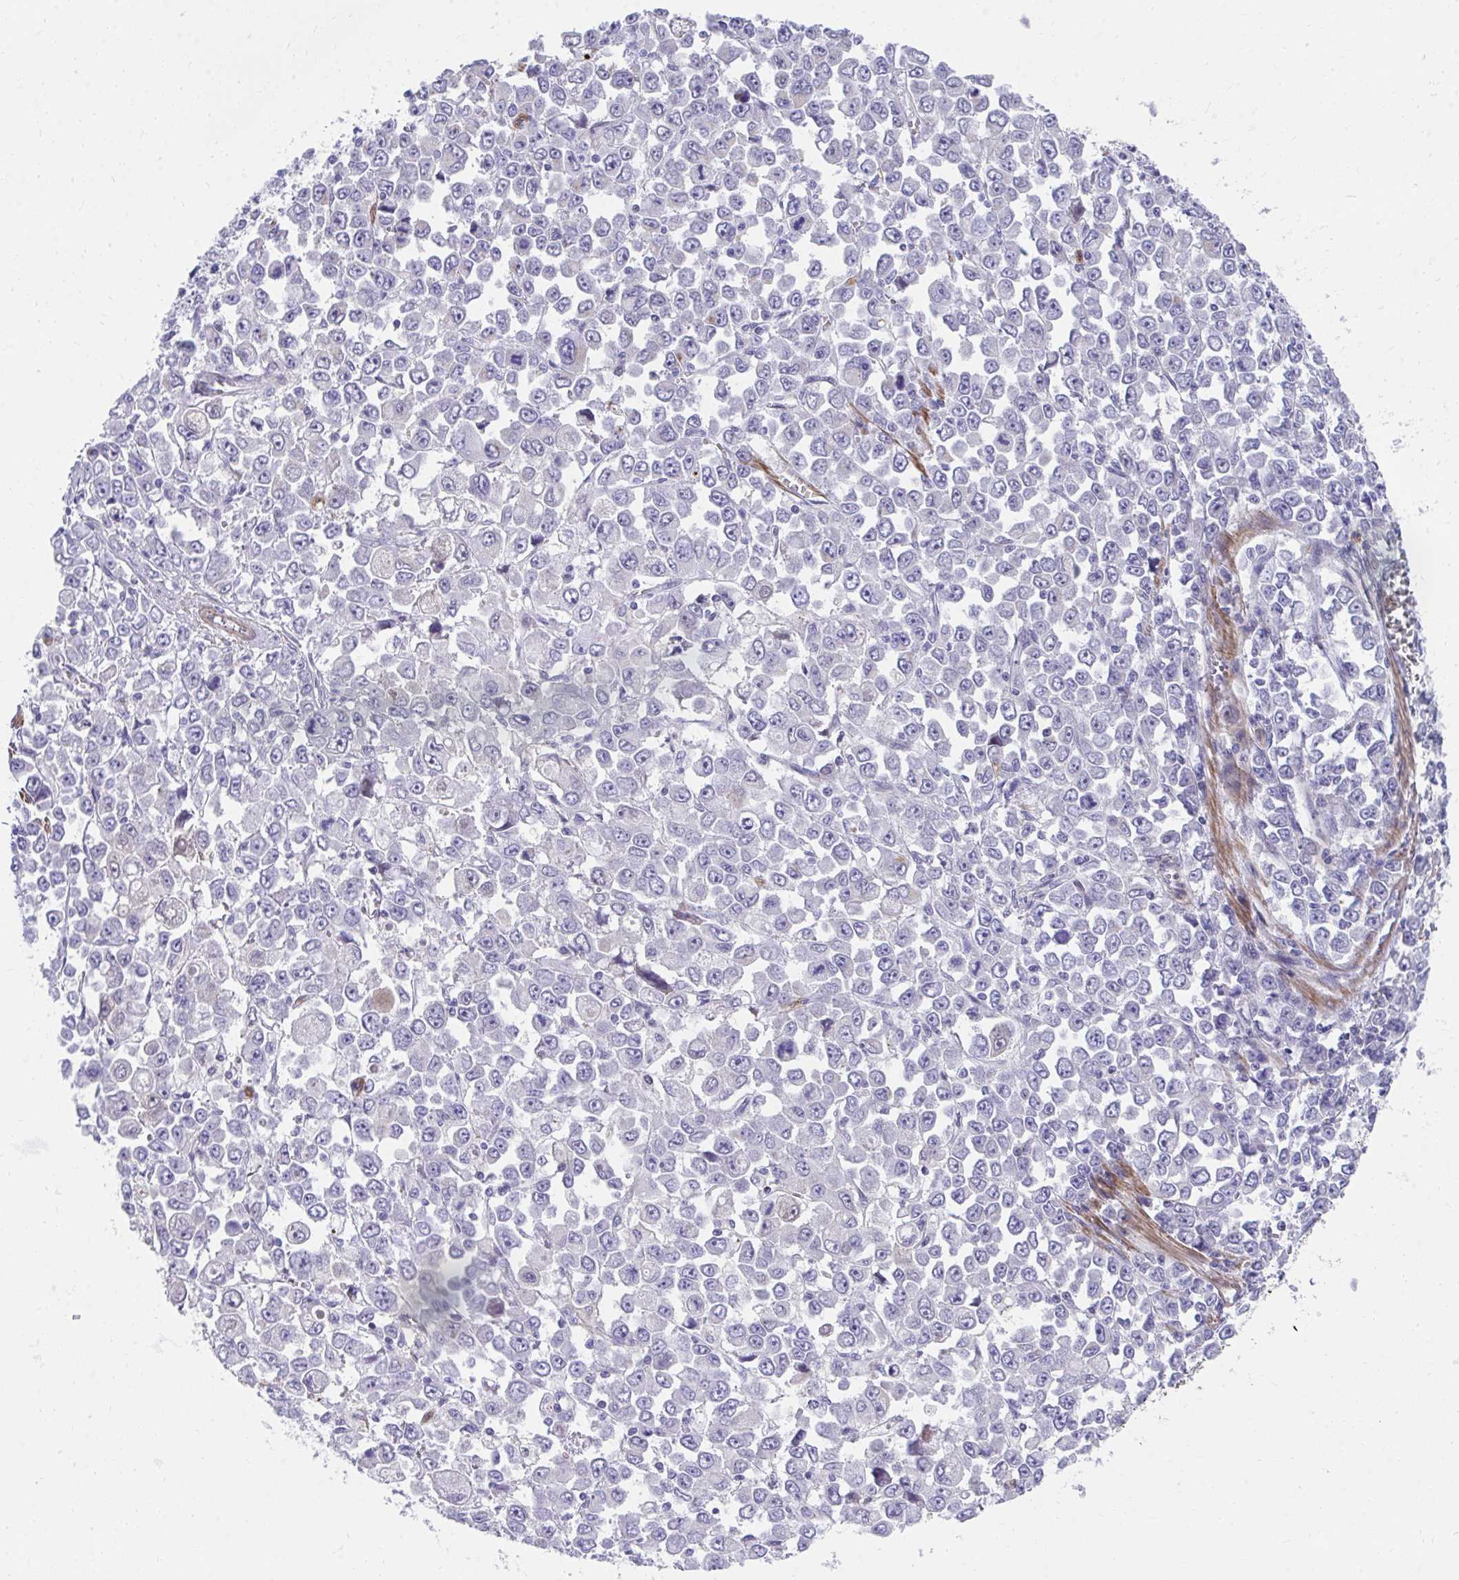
{"staining": {"intensity": "negative", "quantity": "none", "location": "none"}, "tissue": "stomach cancer", "cell_type": "Tumor cells", "image_type": "cancer", "snomed": [{"axis": "morphology", "description": "Adenocarcinoma, NOS"}, {"axis": "topography", "description": "Stomach, upper"}], "caption": "Immunohistochemistry (IHC) photomicrograph of neoplastic tissue: stomach cancer (adenocarcinoma) stained with DAB reveals no significant protein expression in tumor cells.", "gene": "CSTB", "patient": {"sex": "male", "age": 70}}